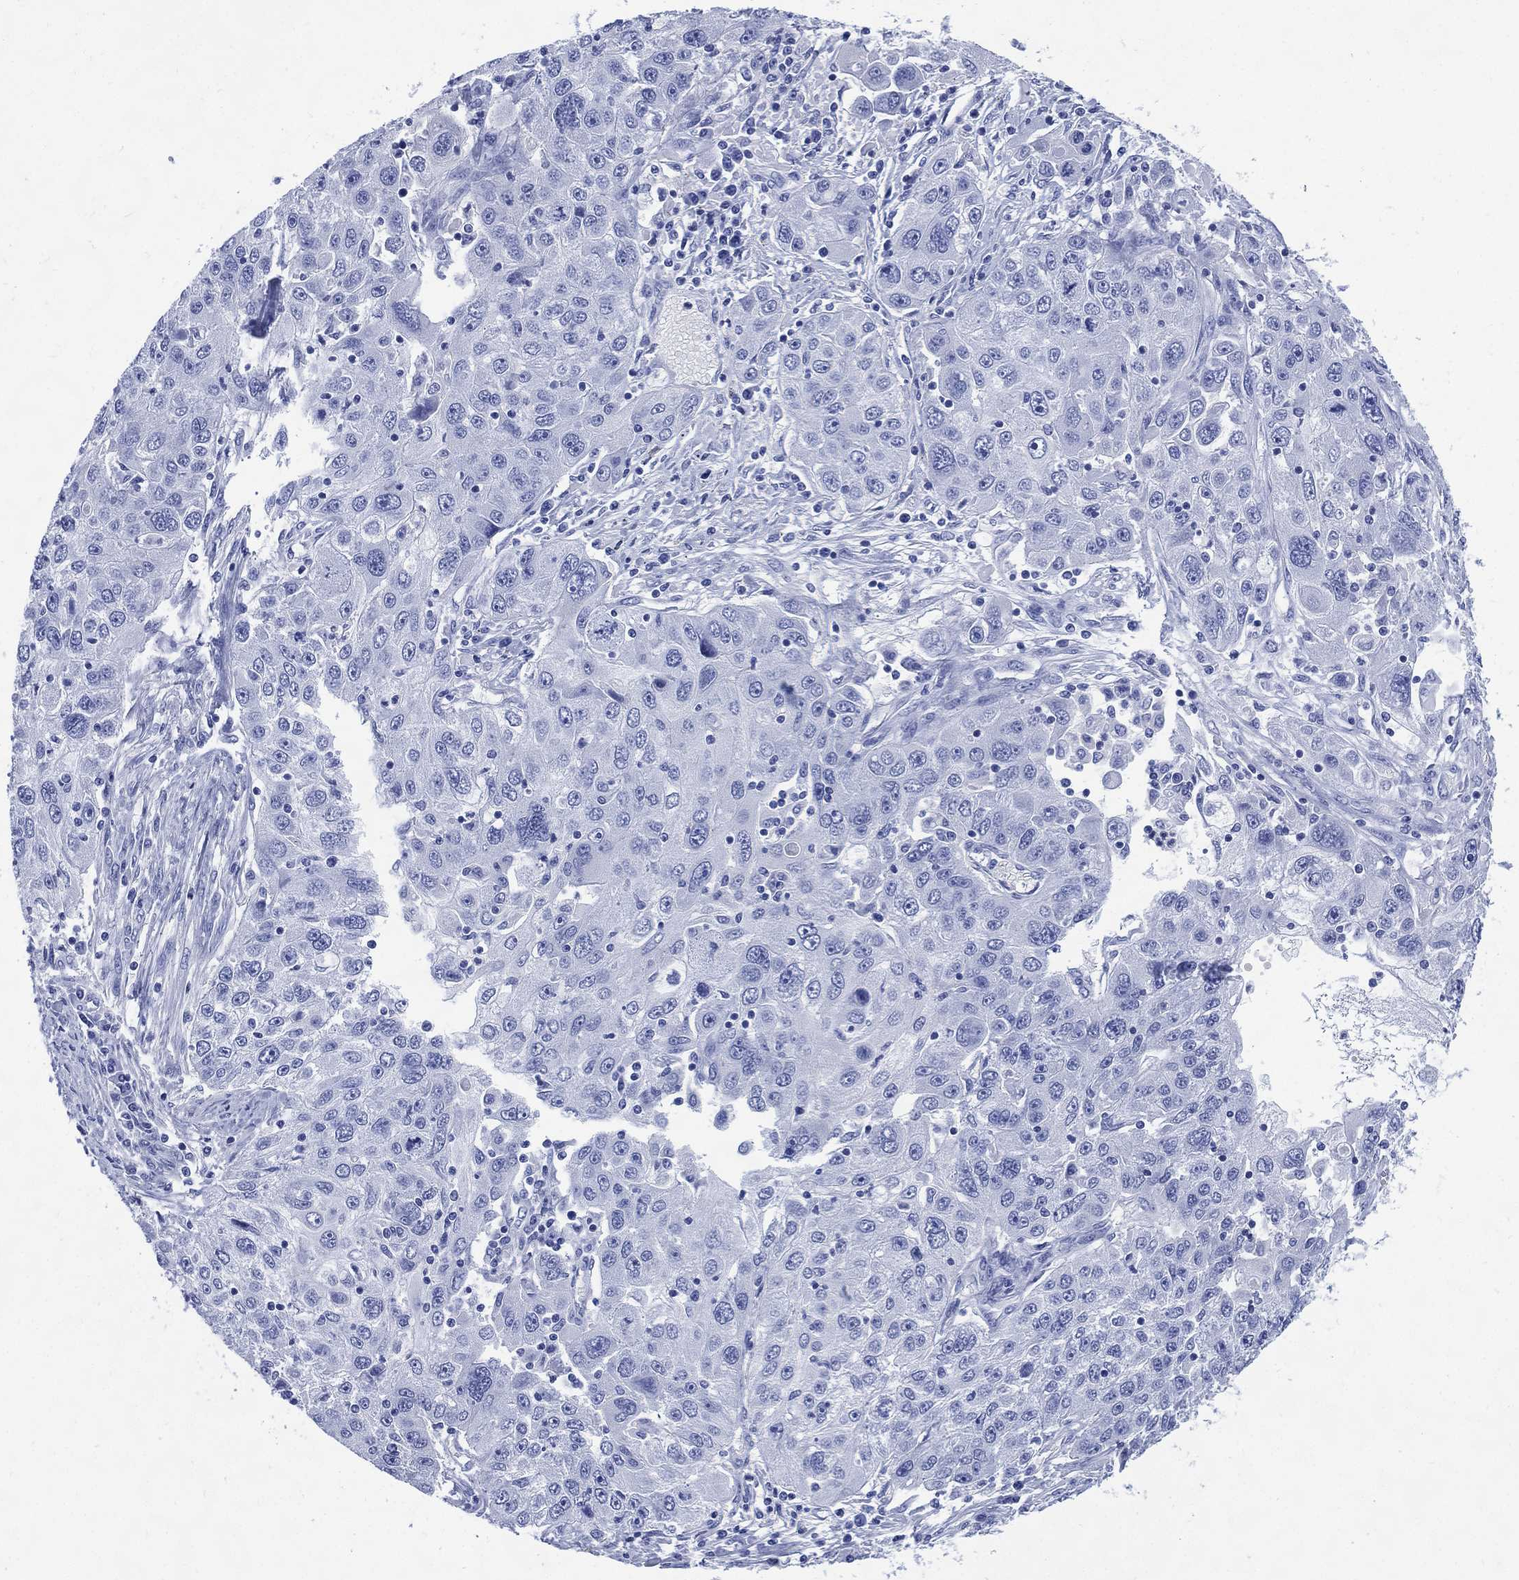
{"staining": {"intensity": "negative", "quantity": "none", "location": "none"}, "tissue": "stomach cancer", "cell_type": "Tumor cells", "image_type": "cancer", "snomed": [{"axis": "morphology", "description": "Adenocarcinoma, NOS"}, {"axis": "topography", "description": "Stomach"}], "caption": "This is an IHC micrograph of human stomach adenocarcinoma. There is no staining in tumor cells.", "gene": "SHCBP1L", "patient": {"sex": "male", "age": 56}}